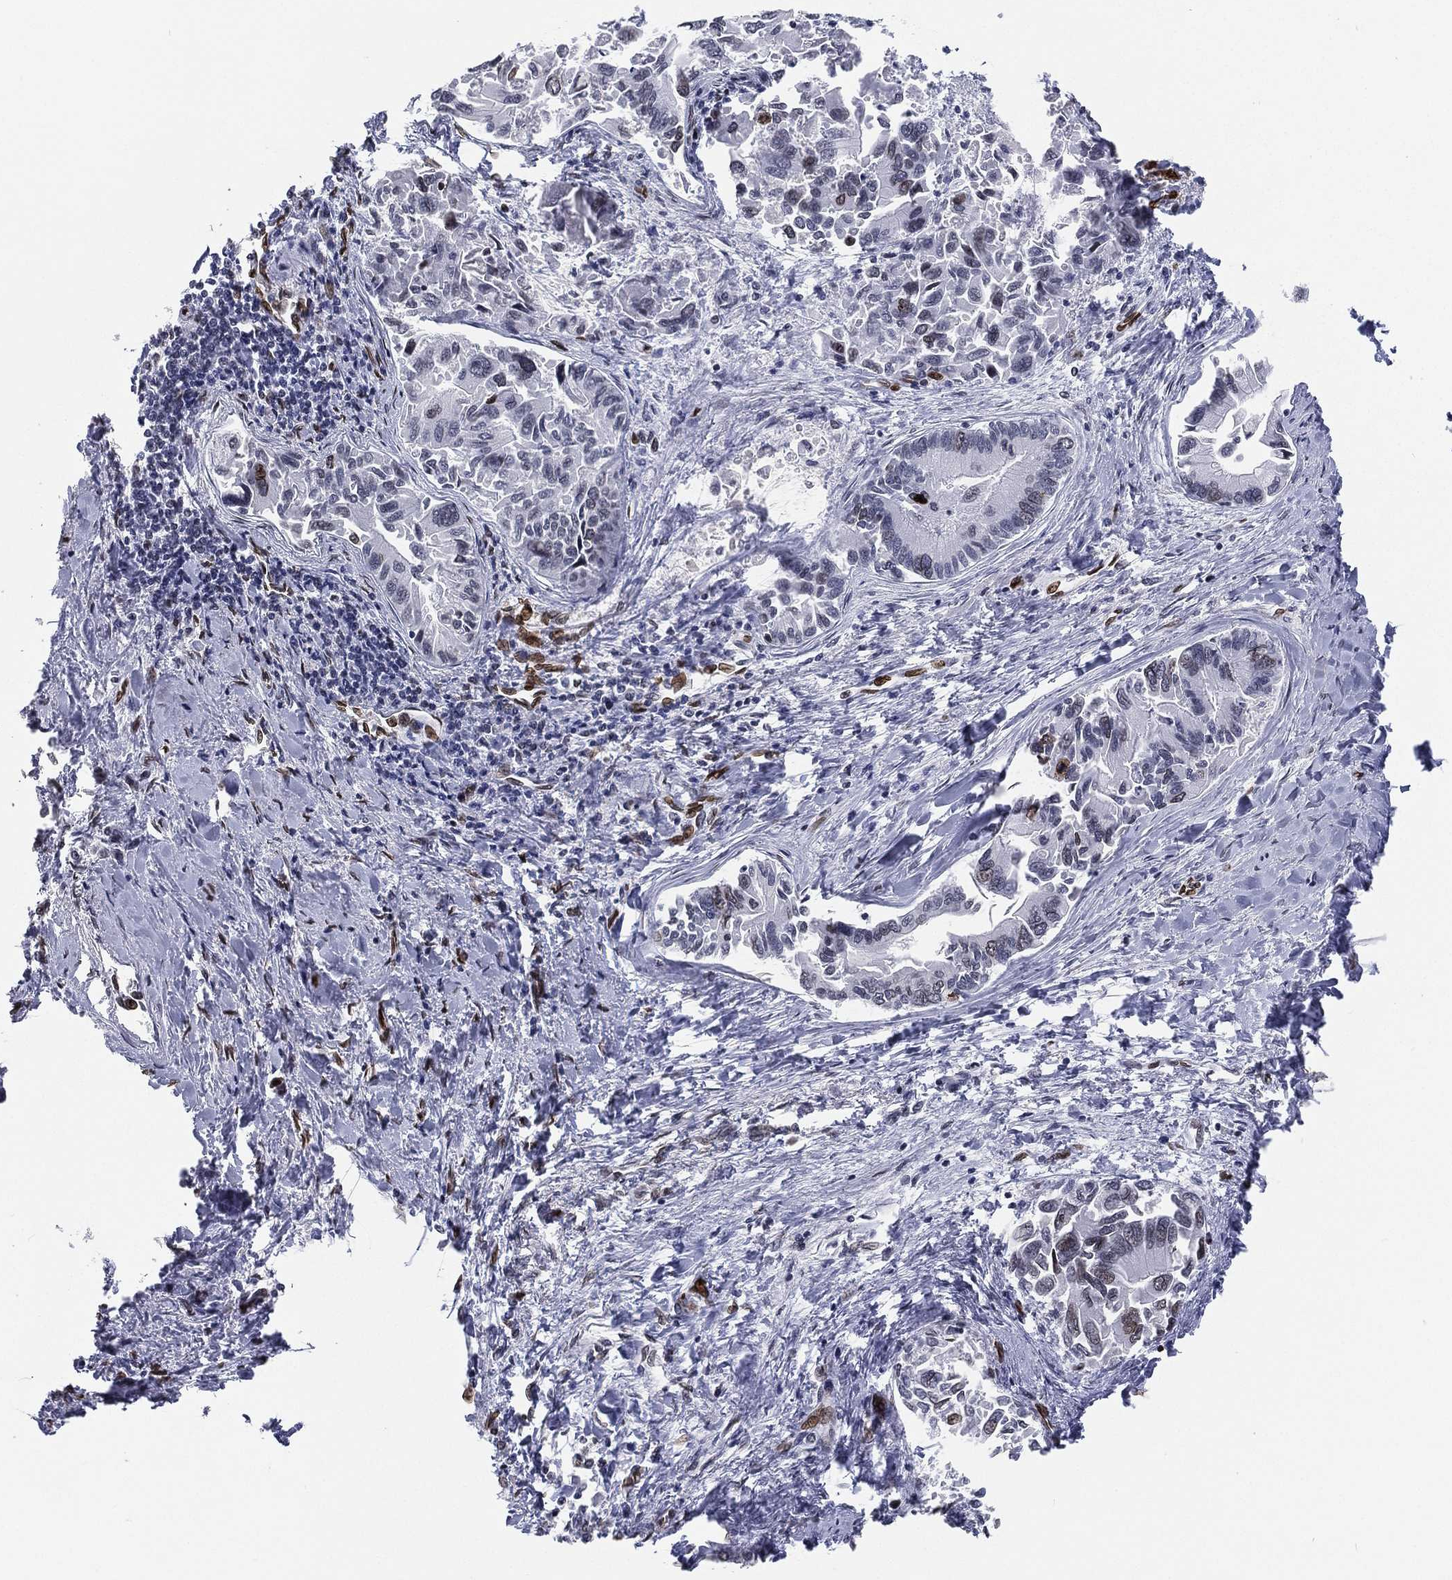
{"staining": {"intensity": "moderate", "quantity": "<25%", "location": "nuclear"}, "tissue": "liver cancer", "cell_type": "Tumor cells", "image_type": "cancer", "snomed": [{"axis": "morphology", "description": "Cholangiocarcinoma"}, {"axis": "topography", "description": "Liver"}], "caption": "Approximately <25% of tumor cells in human liver cholangiocarcinoma reveal moderate nuclear protein expression as visualized by brown immunohistochemical staining.", "gene": "LMNB1", "patient": {"sex": "male", "age": 66}}